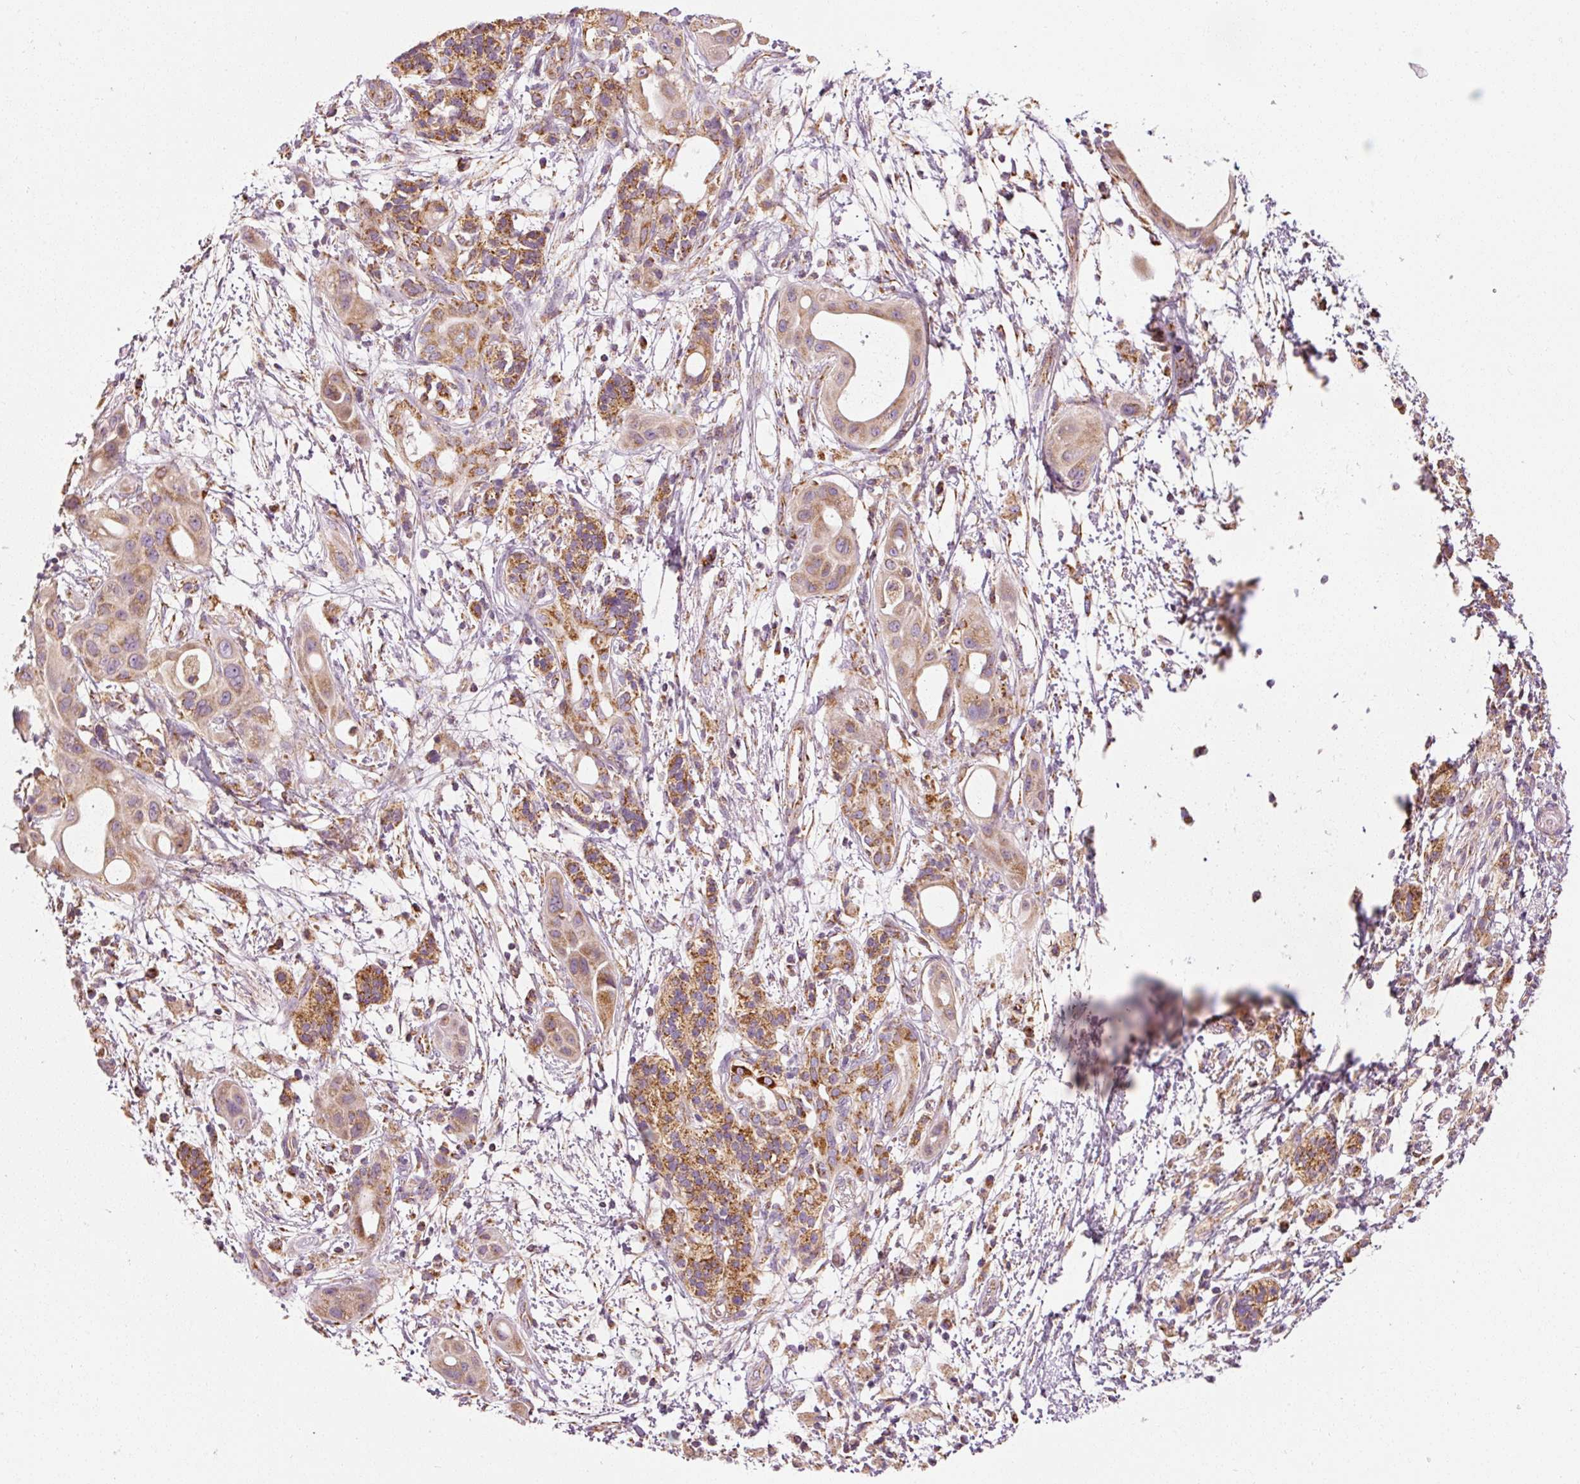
{"staining": {"intensity": "moderate", "quantity": ">75%", "location": "cytoplasmic/membranous"}, "tissue": "pancreatic cancer", "cell_type": "Tumor cells", "image_type": "cancer", "snomed": [{"axis": "morphology", "description": "Adenocarcinoma, NOS"}, {"axis": "topography", "description": "Pancreas"}], "caption": "About >75% of tumor cells in human pancreatic cancer display moderate cytoplasmic/membranous protein staining as visualized by brown immunohistochemical staining.", "gene": "NDUFB4", "patient": {"sex": "male", "age": 68}}